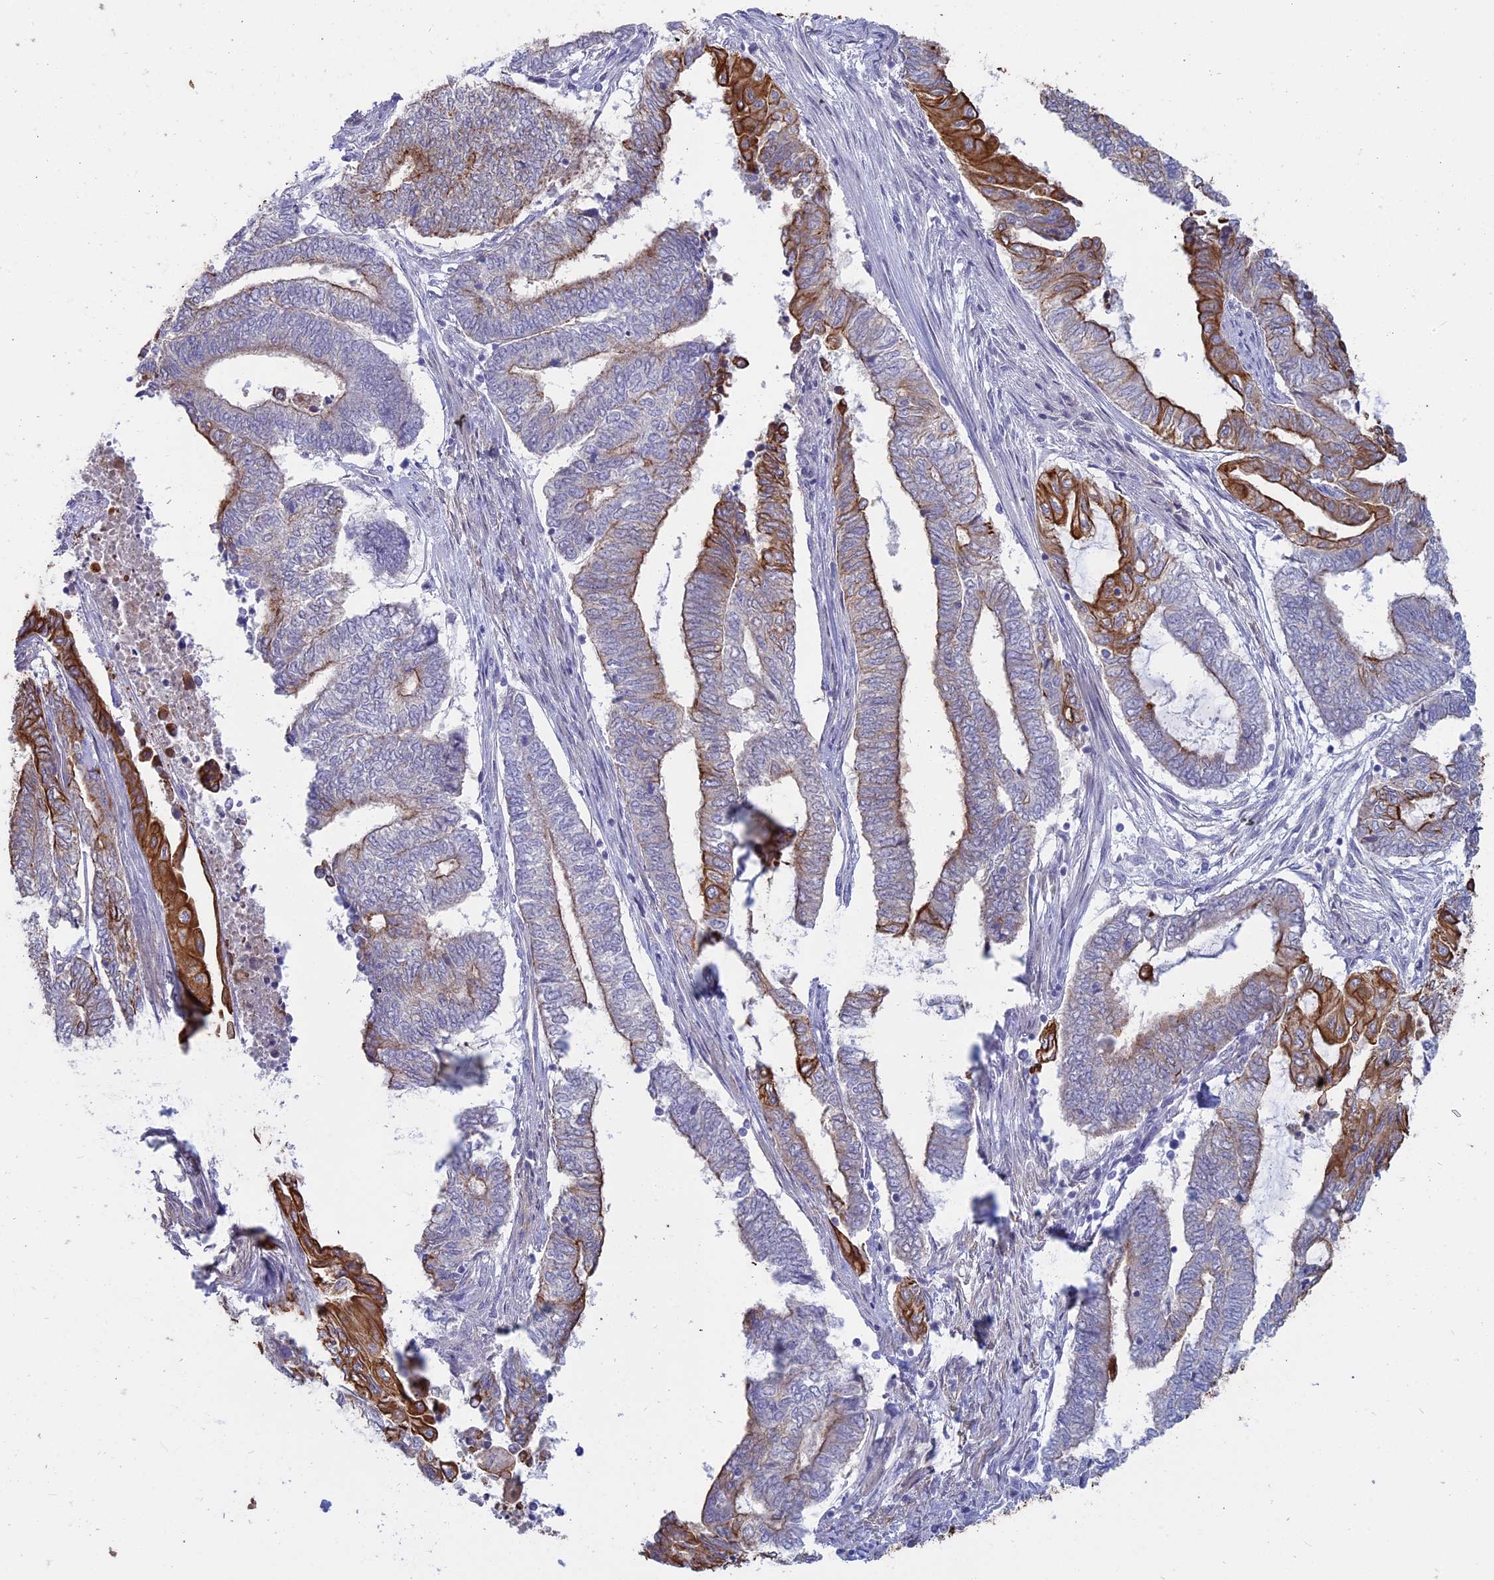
{"staining": {"intensity": "strong", "quantity": "25%-75%", "location": "cytoplasmic/membranous"}, "tissue": "endometrial cancer", "cell_type": "Tumor cells", "image_type": "cancer", "snomed": [{"axis": "morphology", "description": "Adenocarcinoma, NOS"}, {"axis": "topography", "description": "Uterus"}, {"axis": "topography", "description": "Endometrium"}], "caption": "Protein staining by immunohistochemistry (IHC) reveals strong cytoplasmic/membranous positivity in approximately 25%-75% of tumor cells in adenocarcinoma (endometrial).", "gene": "MYO5B", "patient": {"sex": "female", "age": 70}}